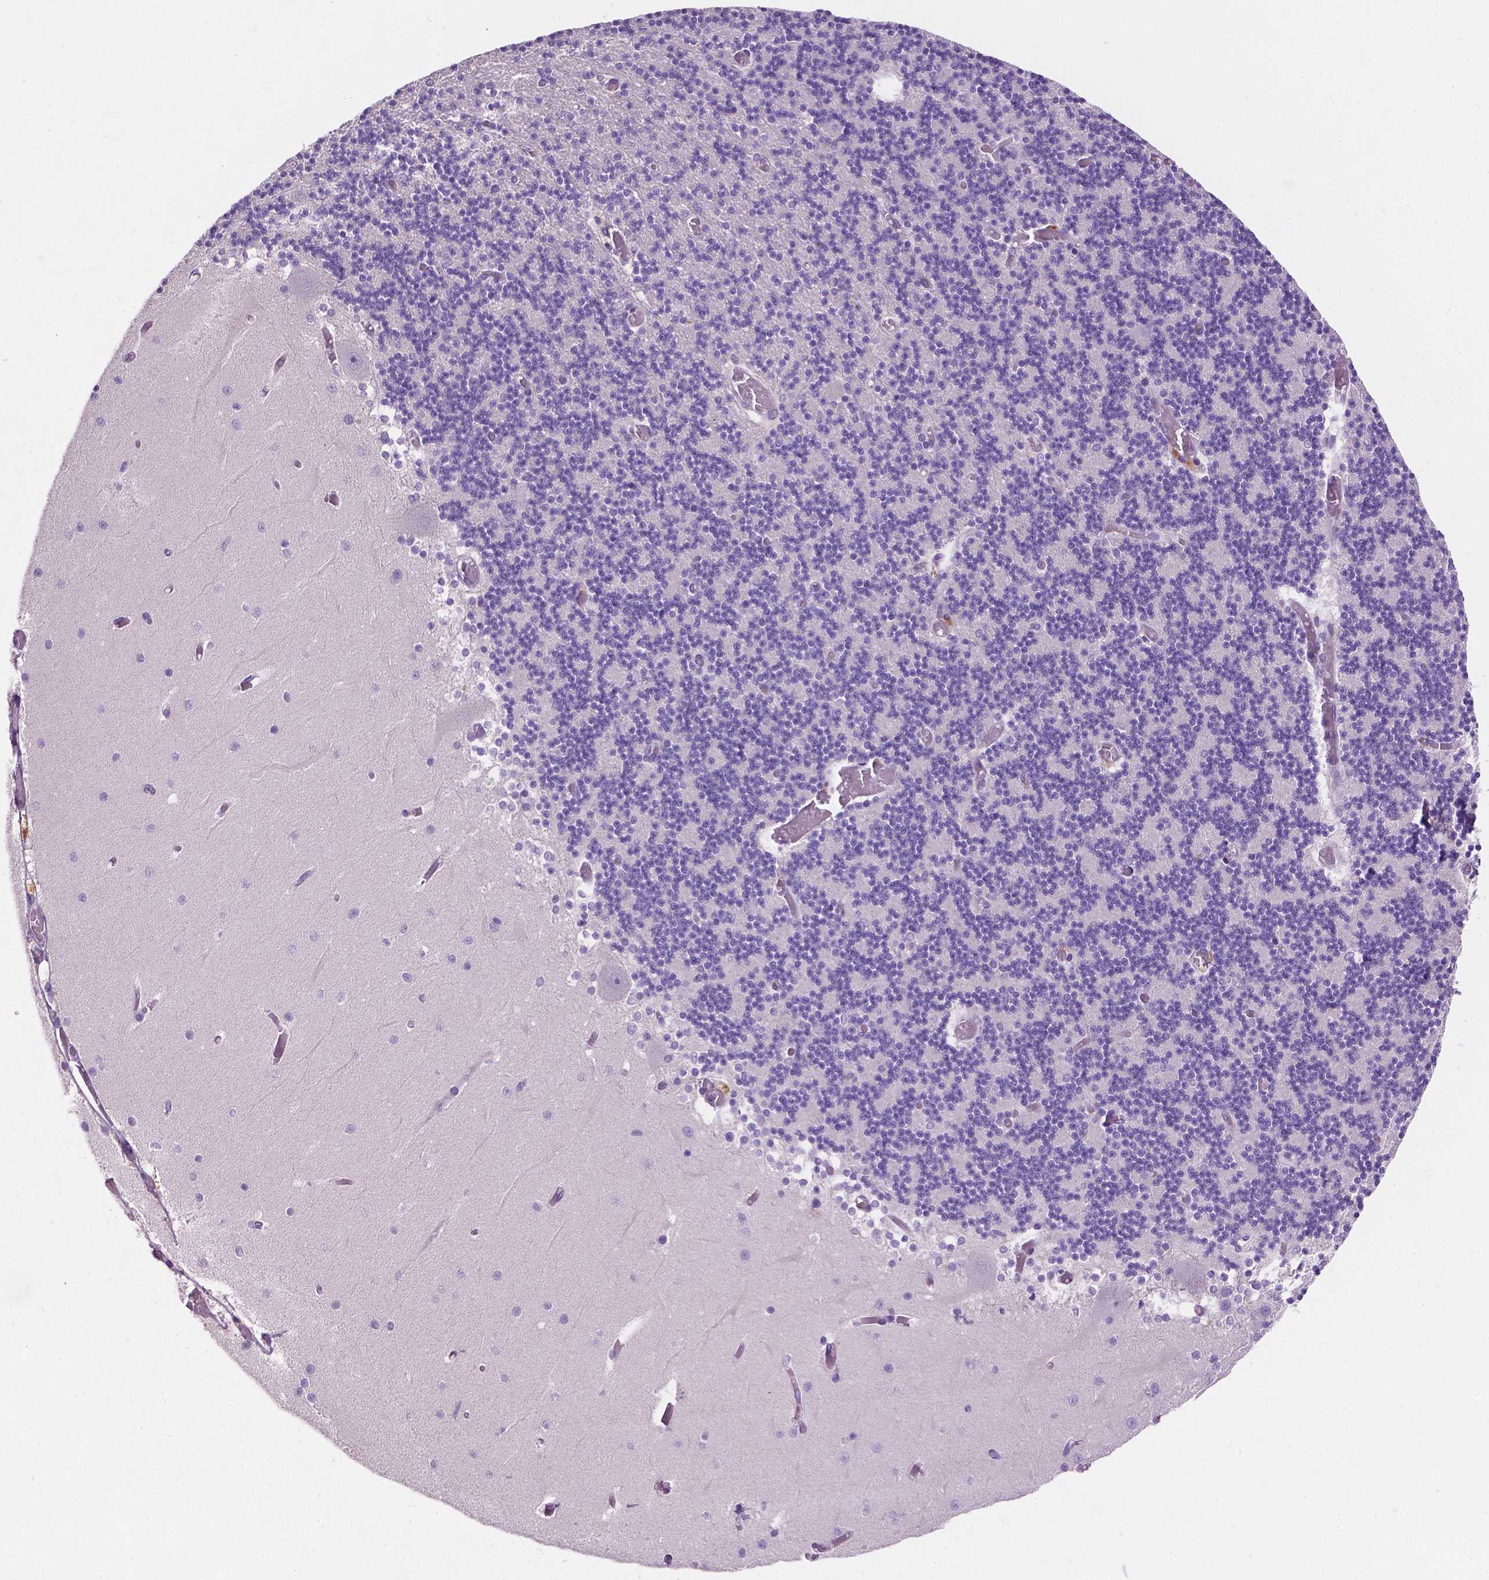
{"staining": {"intensity": "negative", "quantity": "none", "location": "none"}, "tissue": "cerebellum", "cell_type": "Cells in granular layer", "image_type": "normal", "snomed": [{"axis": "morphology", "description": "Normal tissue, NOS"}, {"axis": "topography", "description": "Cerebellum"}], "caption": "The IHC histopathology image has no significant positivity in cells in granular layer of cerebellum.", "gene": "NOXO1", "patient": {"sex": "female", "age": 28}}